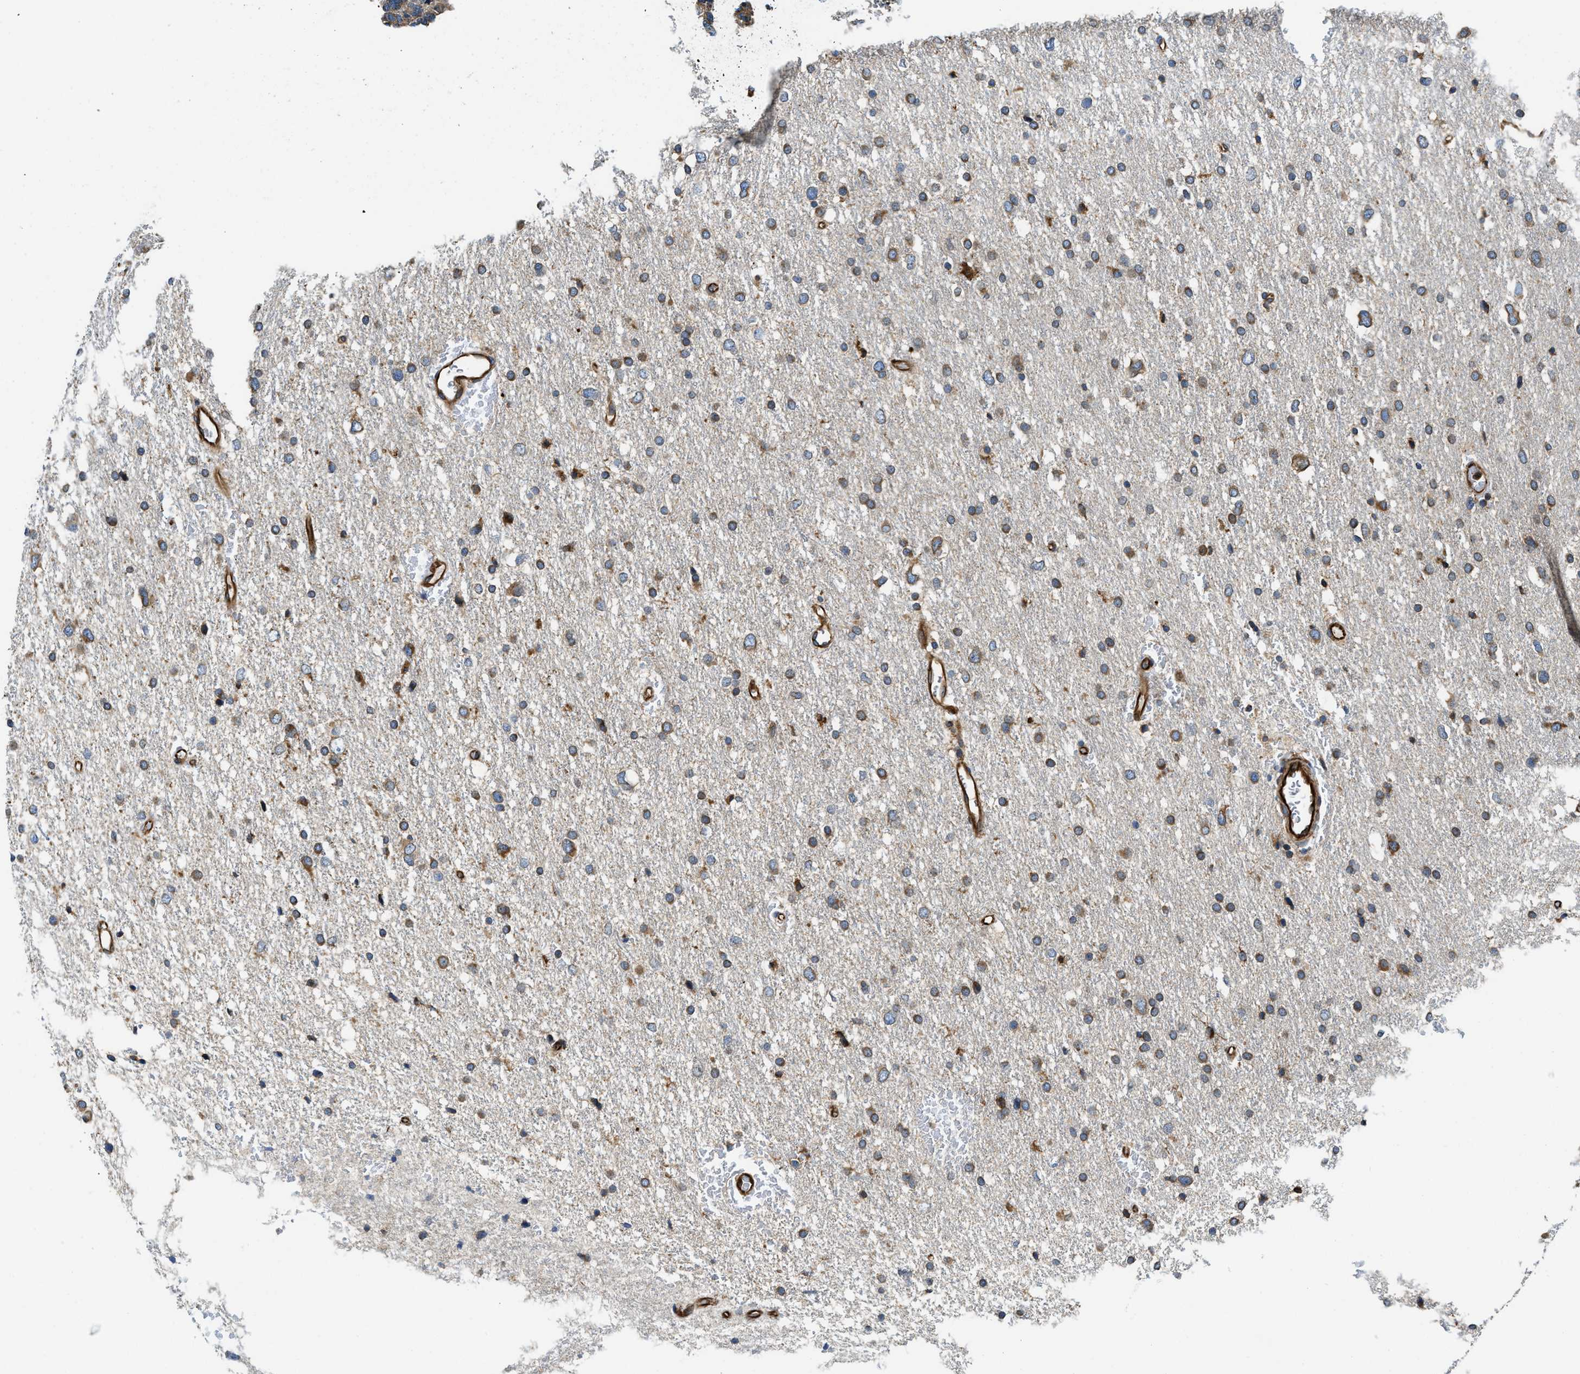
{"staining": {"intensity": "moderate", "quantity": ">75%", "location": "cytoplasmic/membranous"}, "tissue": "glioma", "cell_type": "Tumor cells", "image_type": "cancer", "snomed": [{"axis": "morphology", "description": "Glioma, malignant, Low grade"}, {"axis": "topography", "description": "Brain"}], "caption": "Human malignant glioma (low-grade) stained for a protein (brown) demonstrates moderate cytoplasmic/membranous positive expression in about >75% of tumor cells.", "gene": "HSD17B12", "patient": {"sex": "female", "age": 37}}